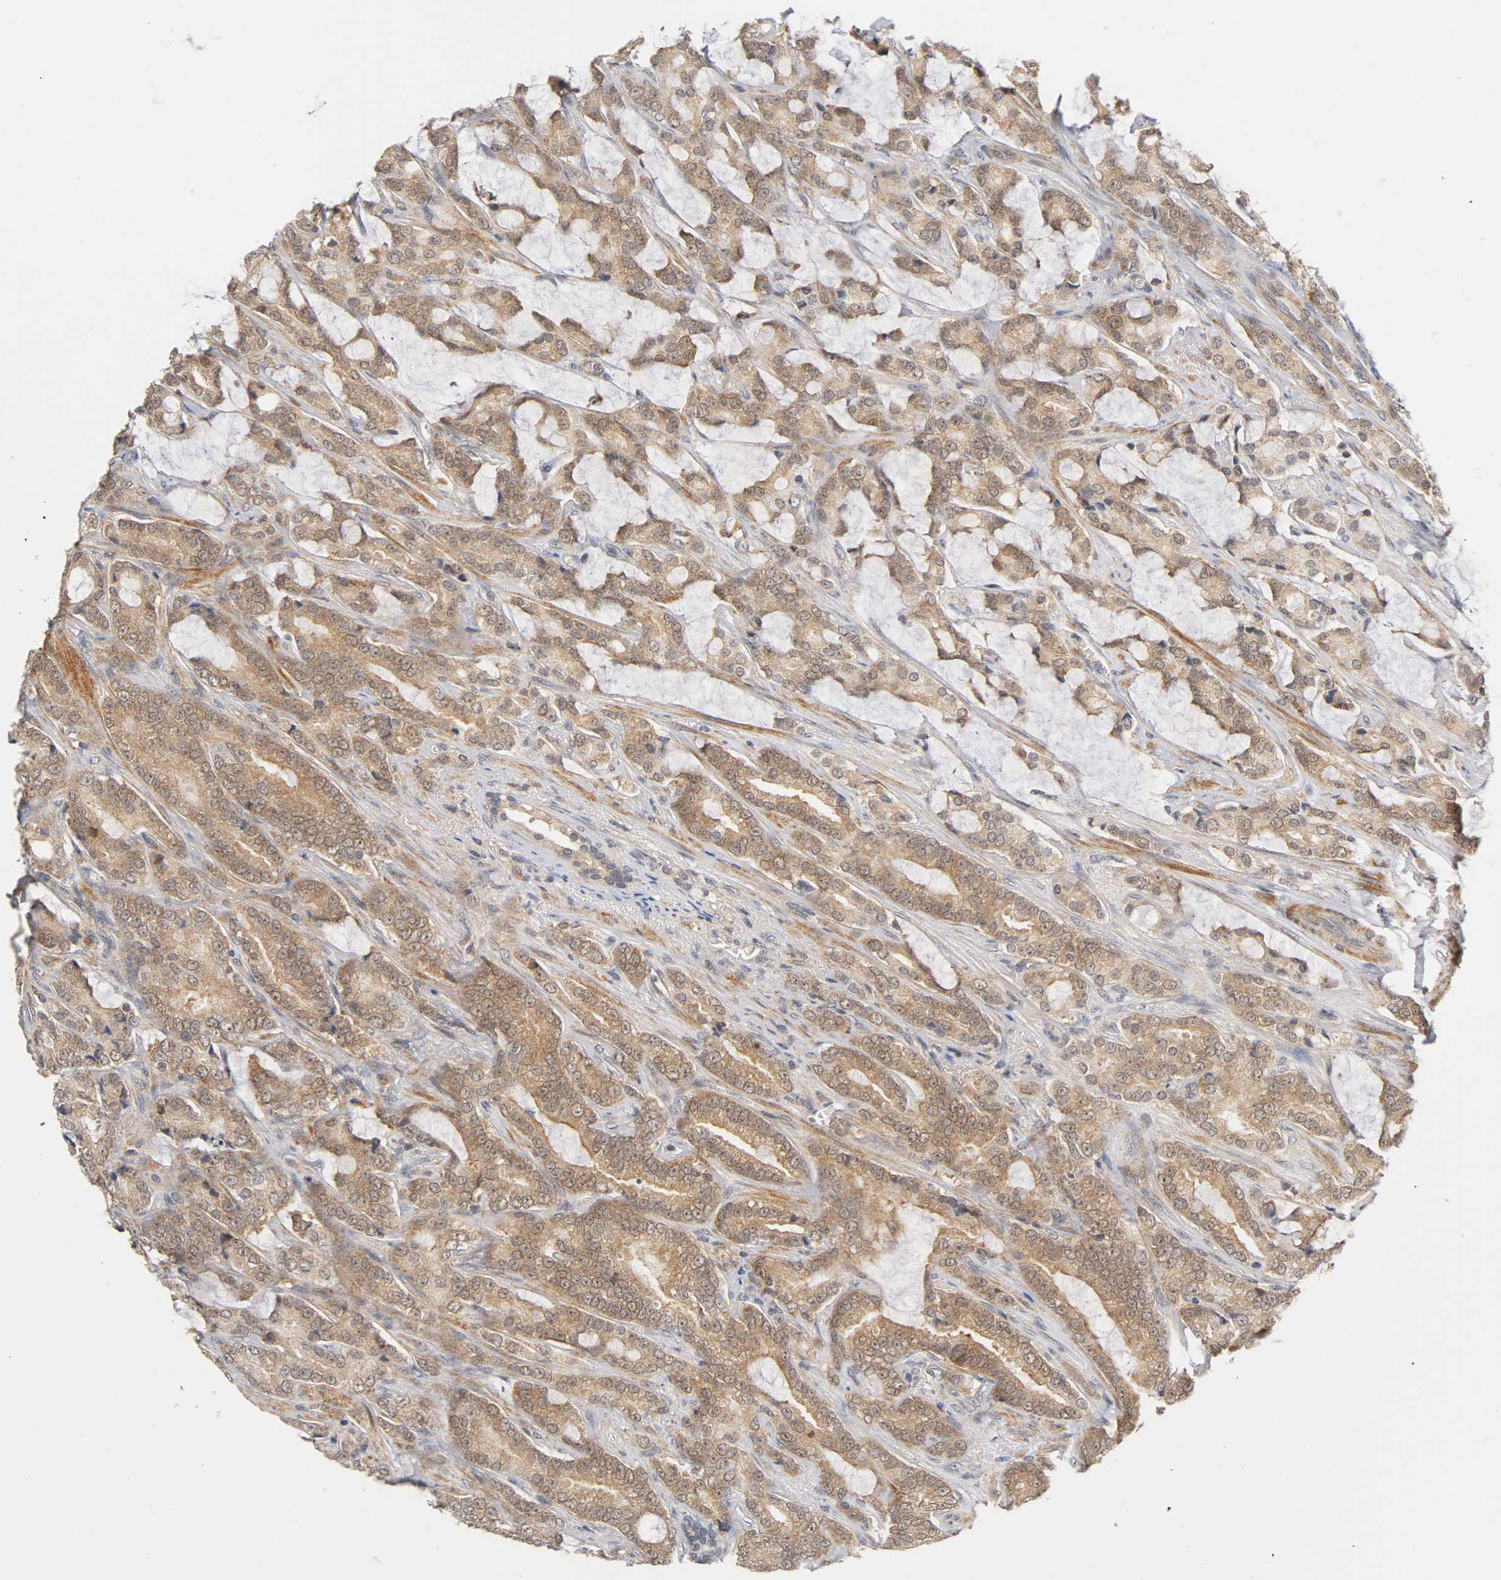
{"staining": {"intensity": "moderate", "quantity": ">75%", "location": "cytoplasmic/membranous,nuclear"}, "tissue": "prostate cancer", "cell_type": "Tumor cells", "image_type": "cancer", "snomed": [{"axis": "morphology", "description": "Adenocarcinoma, Low grade"}, {"axis": "topography", "description": "Prostate"}], "caption": "A medium amount of moderate cytoplasmic/membranous and nuclear positivity is seen in about >75% of tumor cells in prostate cancer (adenocarcinoma (low-grade)) tissue.", "gene": "UBE2M", "patient": {"sex": "male", "age": 58}}